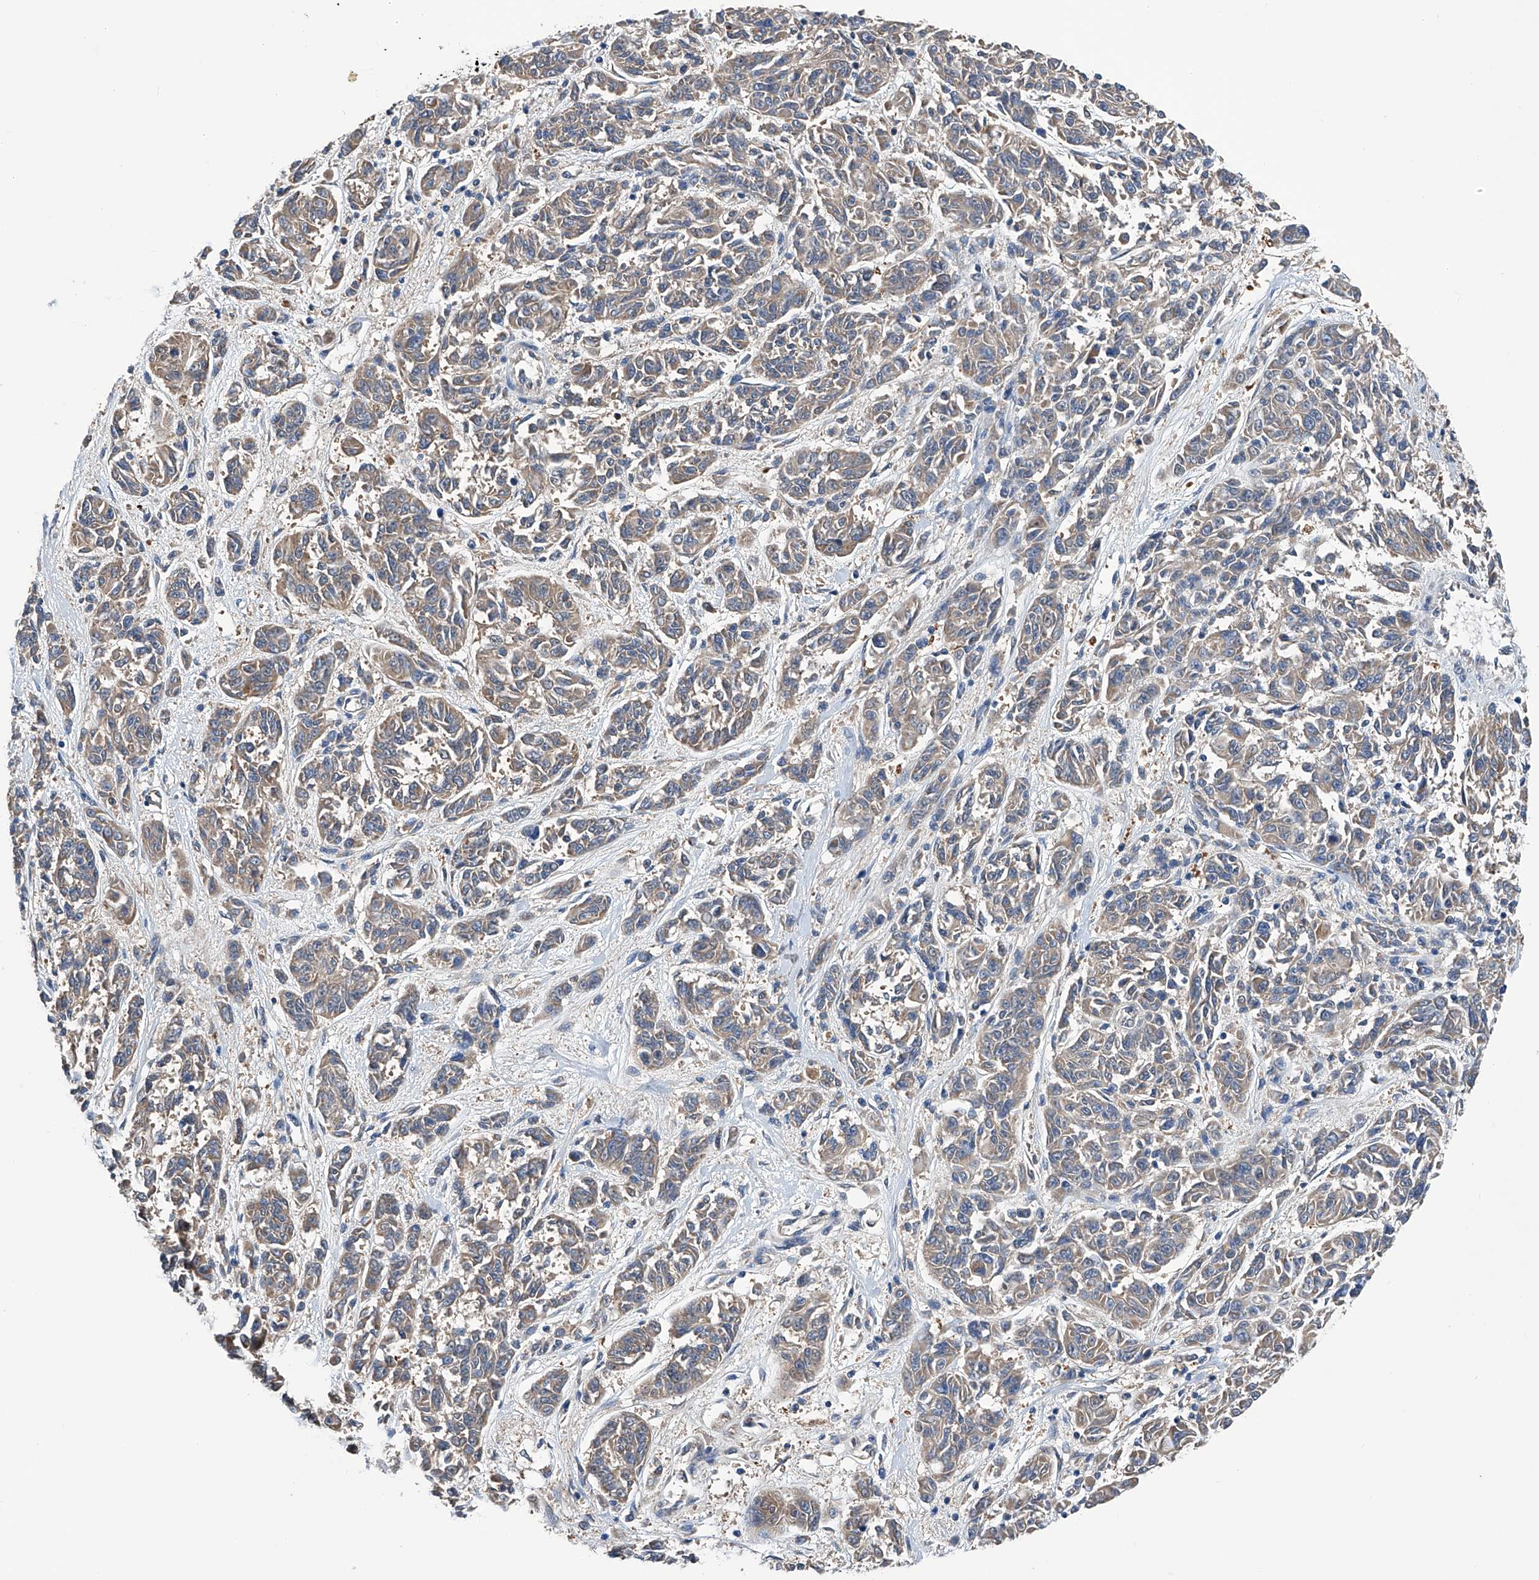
{"staining": {"intensity": "weak", "quantity": ">75%", "location": "cytoplasmic/membranous"}, "tissue": "melanoma", "cell_type": "Tumor cells", "image_type": "cancer", "snomed": [{"axis": "morphology", "description": "Malignant melanoma, NOS"}, {"axis": "topography", "description": "Skin"}], "caption": "Tumor cells display low levels of weak cytoplasmic/membranous positivity in about >75% of cells in malignant melanoma.", "gene": "SPATA20", "patient": {"sex": "male", "age": 53}}